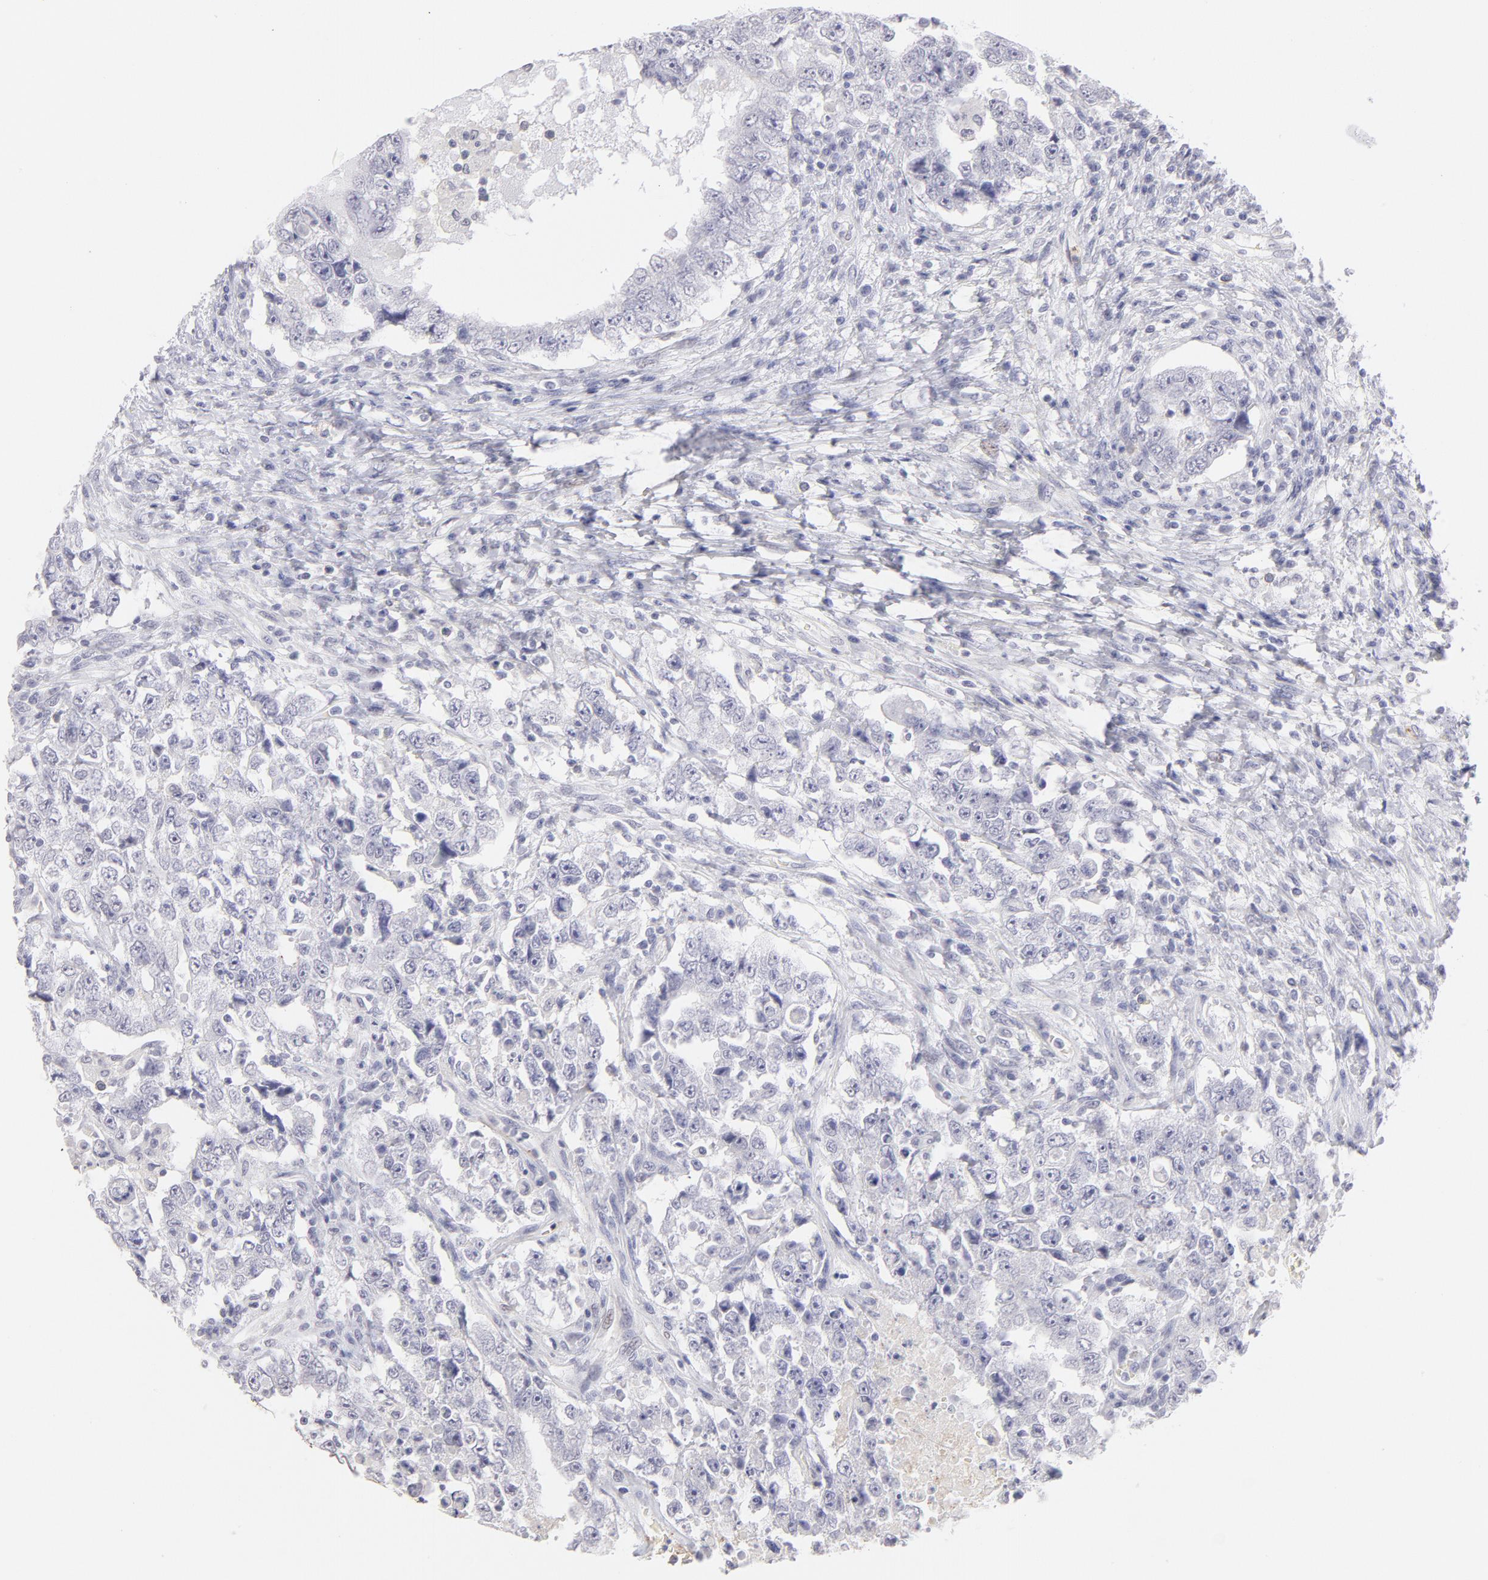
{"staining": {"intensity": "negative", "quantity": "none", "location": "none"}, "tissue": "testis cancer", "cell_type": "Tumor cells", "image_type": "cancer", "snomed": [{"axis": "morphology", "description": "Carcinoma, Embryonal, NOS"}, {"axis": "topography", "description": "Testis"}], "caption": "IHC image of neoplastic tissue: testis embryonal carcinoma stained with DAB shows no significant protein staining in tumor cells. (IHC, brightfield microscopy, high magnification).", "gene": "LTB4R", "patient": {"sex": "male", "age": 26}}